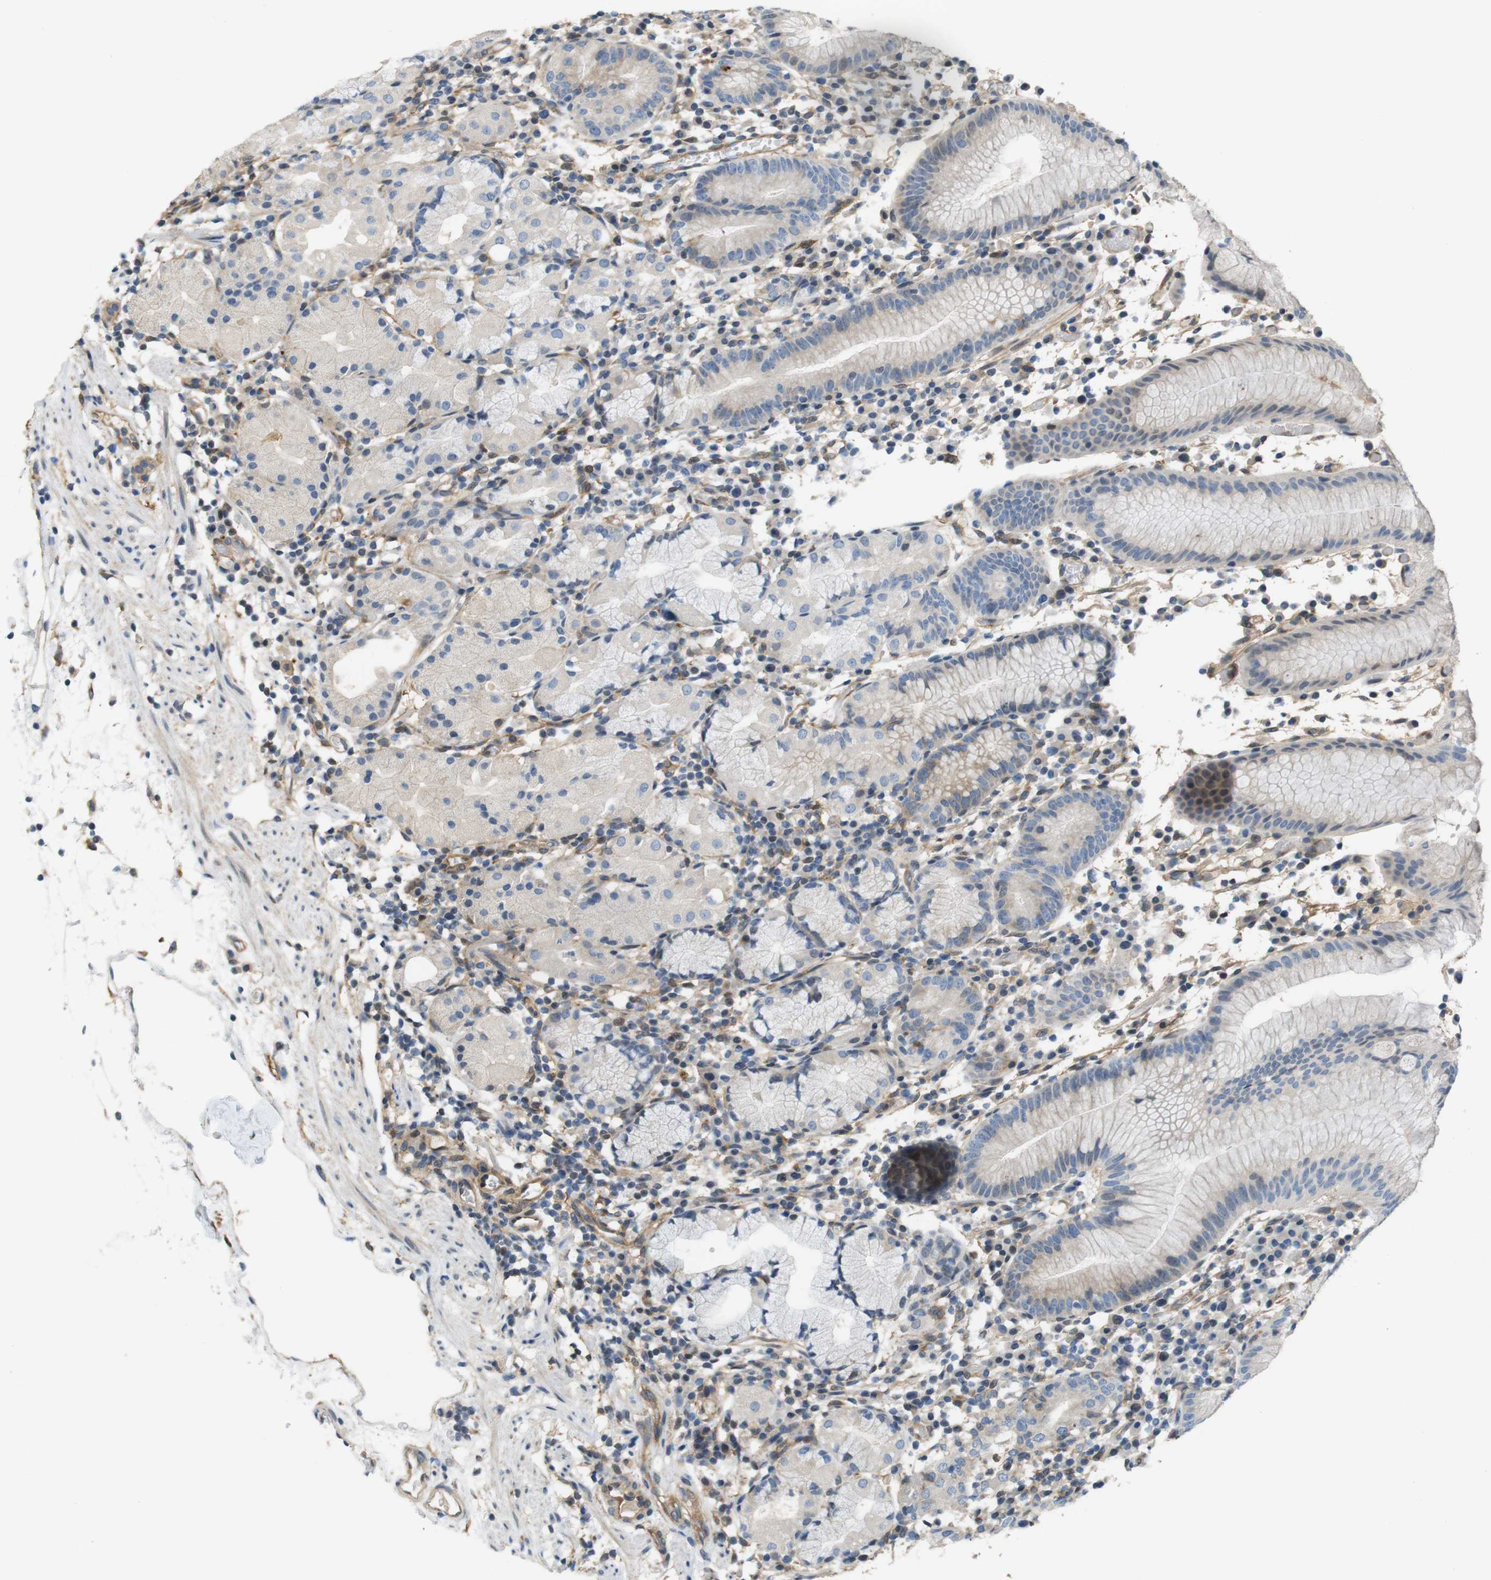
{"staining": {"intensity": "negative", "quantity": "none", "location": "none"}, "tissue": "stomach", "cell_type": "Glandular cells", "image_type": "normal", "snomed": [{"axis": "morphology", "description": "Normal tissue, NOS"}, {"axis": "topography", "description": "Stomach"}, {"axis": "topography", "description": "Stomach, lower"}], "caption": "The photomicrograph reveals no significant positivity in glandular cells of stomach. Nuclei are stained in blue.", "gene": "PCDH10", "patient": {"sex": "female", "age": 75}}